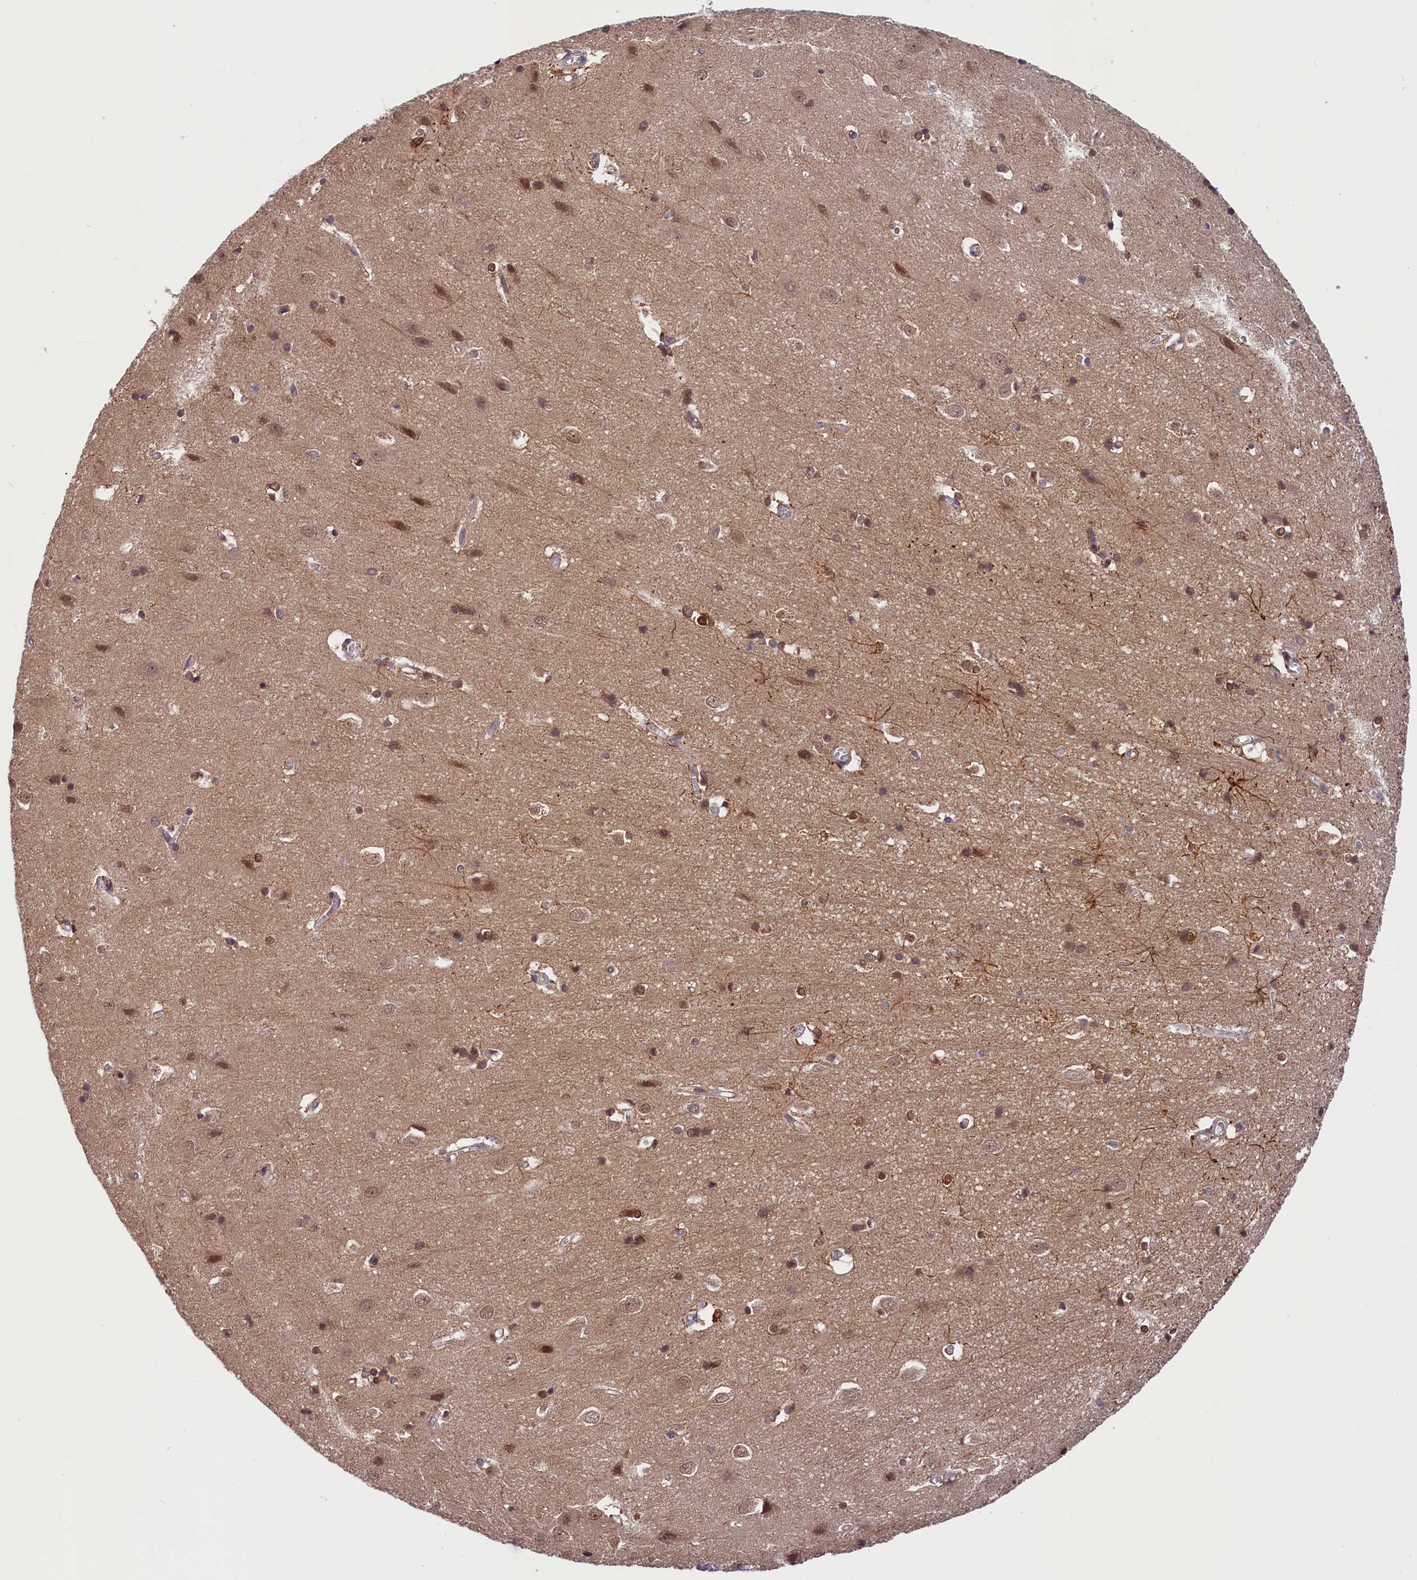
{"staining": {"intensity": "weak", "quantity": "25%-75%", "location": "cytoplasmic/membranous"}, "tissue": "cerebral cortex", "cell_type": "Endothelial cells", "image_type": "normal", "snomed": [{"axis": "morphology", "description": "Normal tissue, NOS"}, {"axis": "topography", "description": "Cerebral cortex"}], "caption": "DAB immunohistochemical staining of benign human cerebral cortex exhibits weak cytoplasmic/membranous protein positivity in approximately 25%-75% of endothelial cells. (brown staining indicates protein expression, while blue staining denotes nuclei).", "gene": "TBCB", "patient": {"sex": "male", "age": 54}}